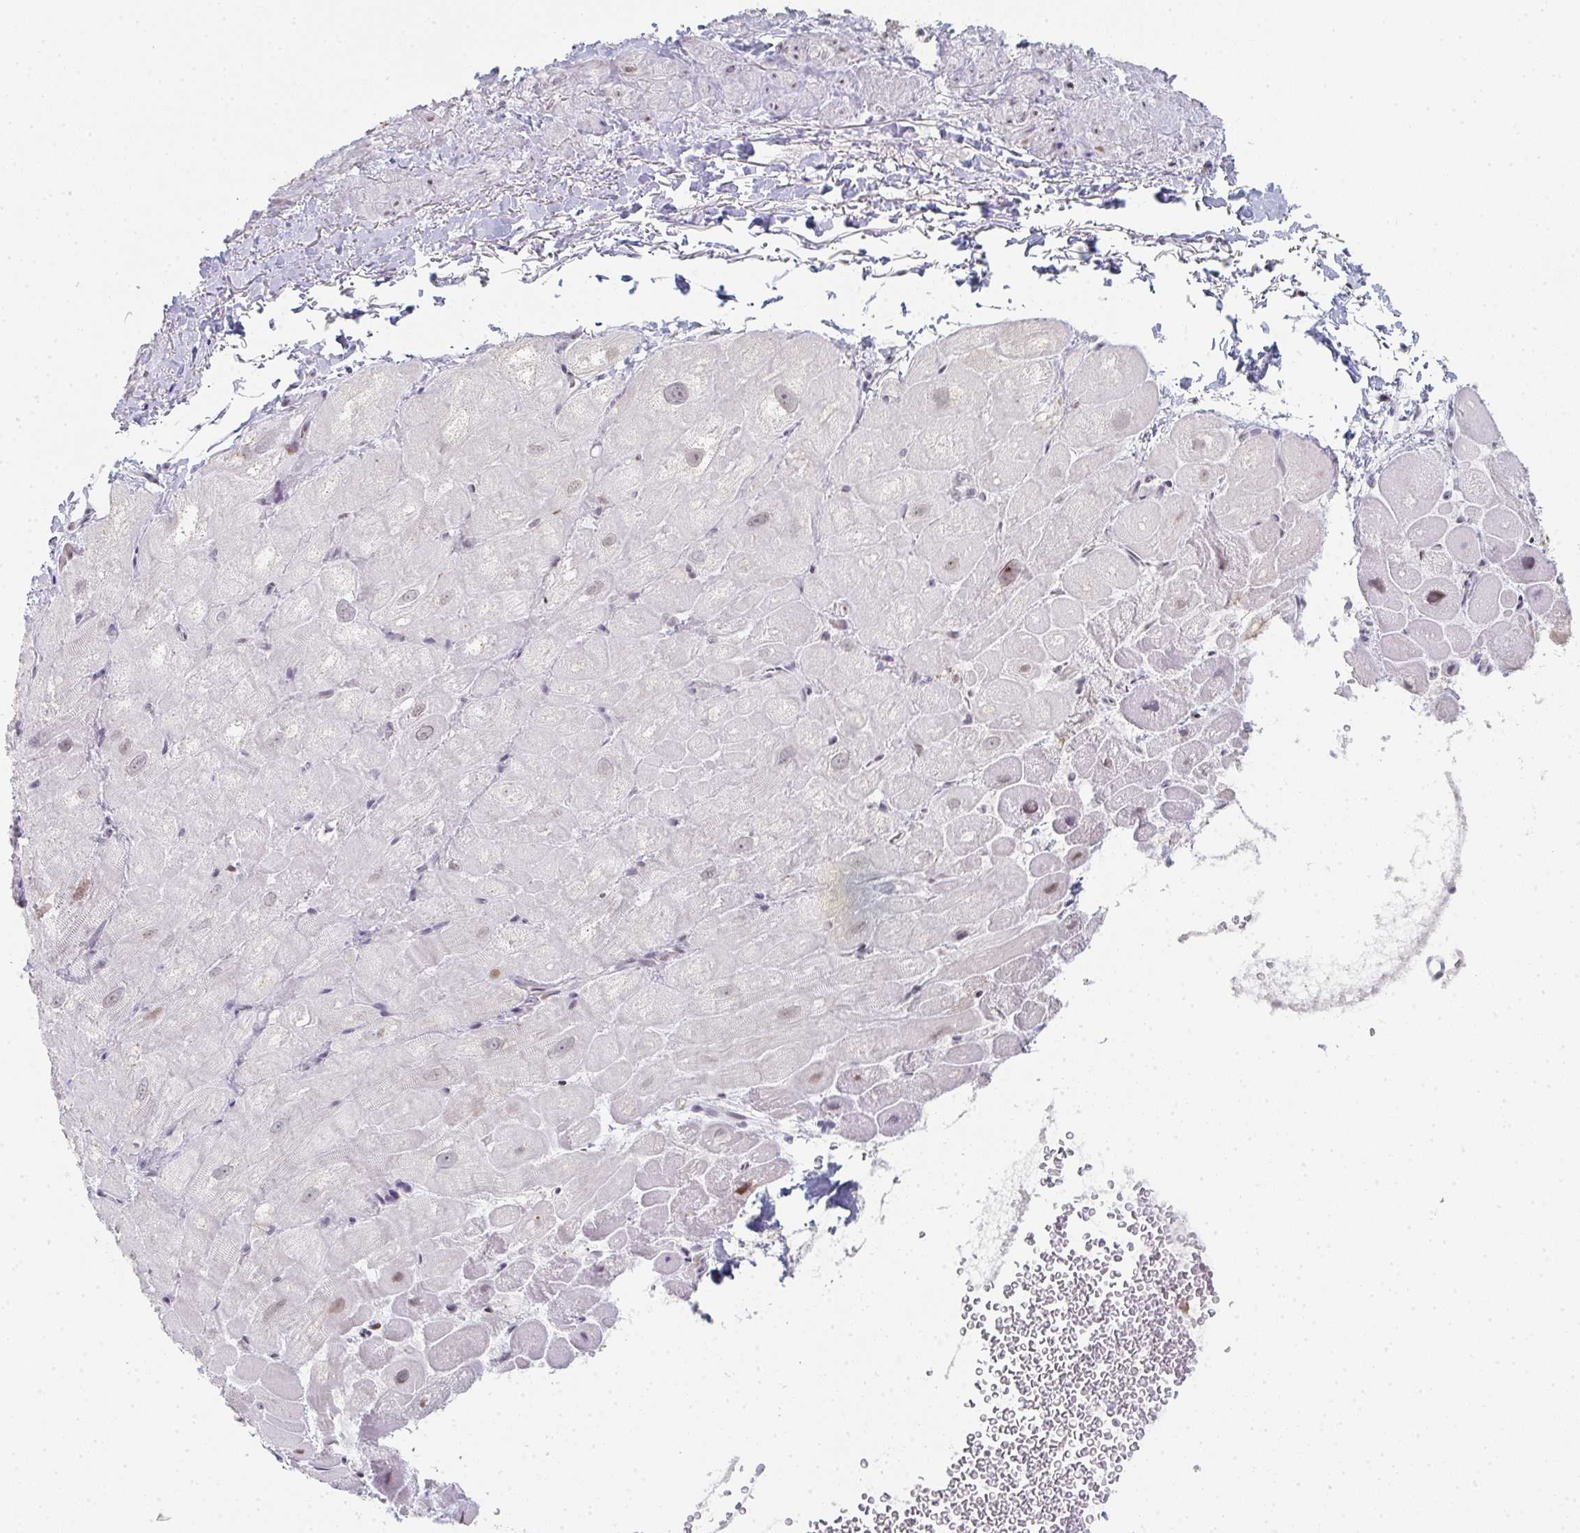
{"staining": {"intensity": "moderate", "quantity": "<25%", "location": "nuclear"}, "tissue": "heart muscle", "cell_type": "Cardiomyocytes", "image_type": "normal", "snomed": [{"axis": "morphology", "description": "Normal tissue, NOS"}, {"axis": "topography", "description": "Heart"}], "caption": "Protein analysis of unremarkable heart muscle displays moderate nuclear staining in about <25% of cardiomyocytes.", "gene": "LIN54", "patient": {"sex": "male", "age": 62}}